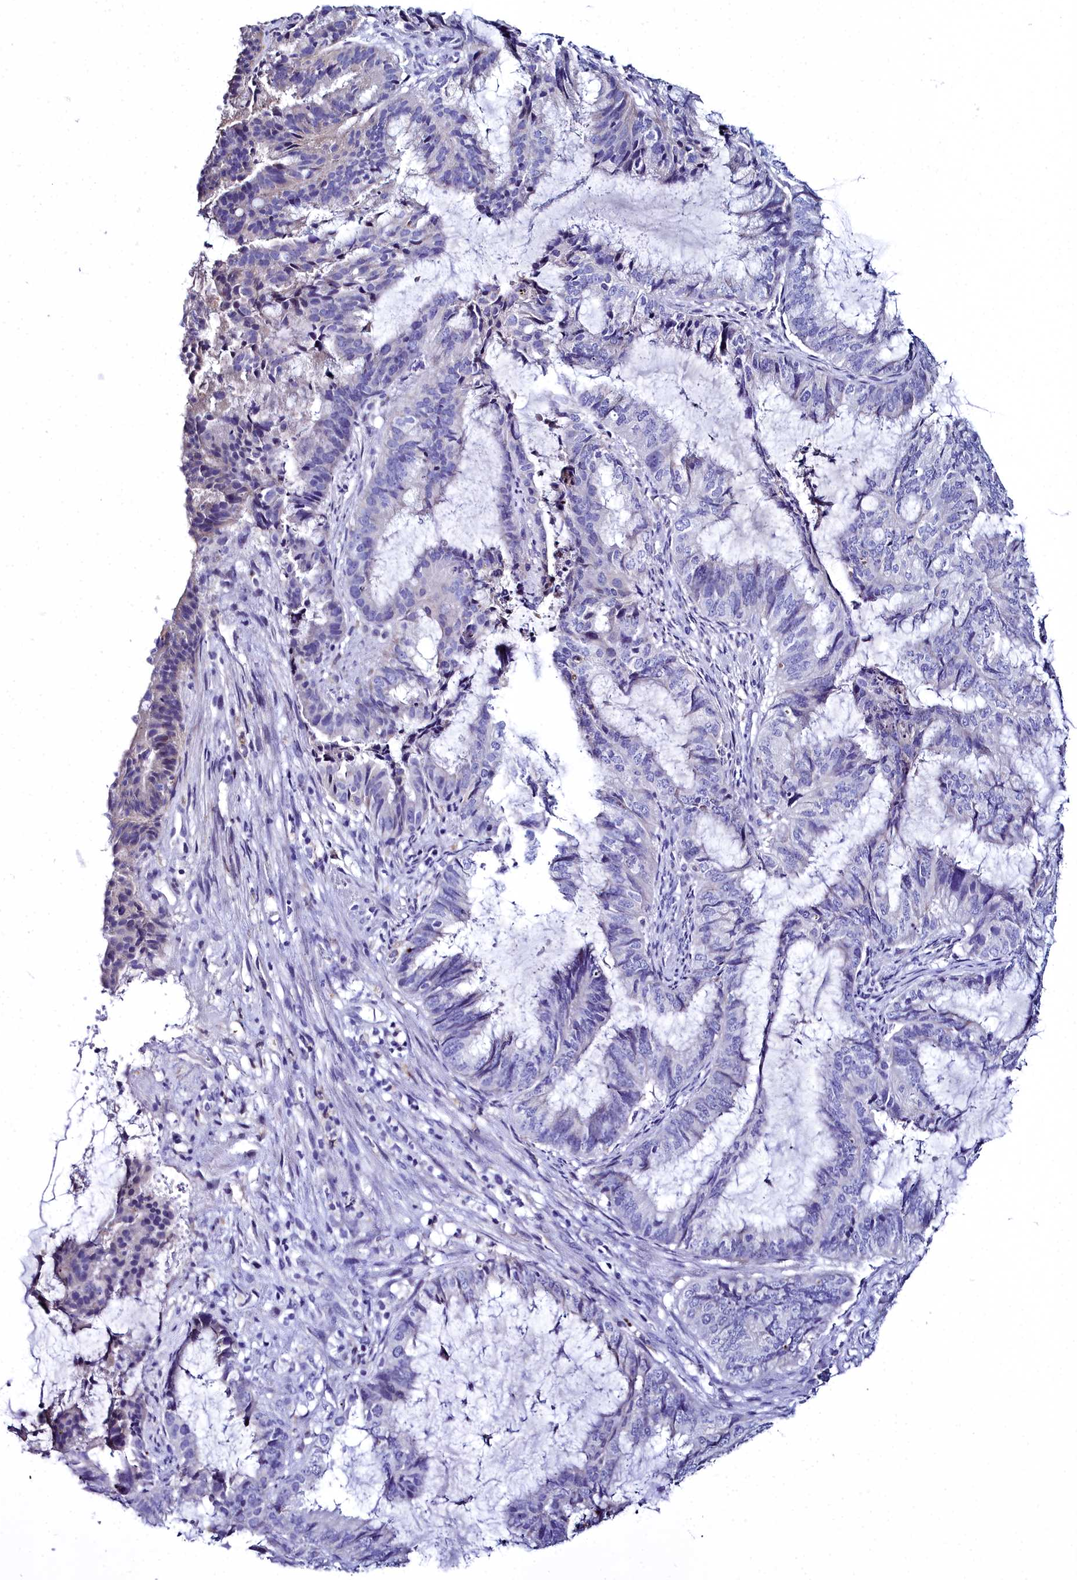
{"staining": {"intensity": "negative", "quantity": "none", "location": "none"}, "tissue": "endometrial cancer", "cell_type": "Tumor cells", "image_type": "cancer", "snomed": [{"axis": "morphology", "description": "Adenocarcinoma, NOS"}, {"axis": "topography", "description": "Endometrium"}], "caption": "Endometrial cancer was stained to show a protein in brown. There is no significant expression in tumor cells. (Brightfield microscopy of DAB immunohistochemistry (IHC) at high magnification).", "gene": "ELAPOR2", "patient": {"sex": "female", "age": 51}}